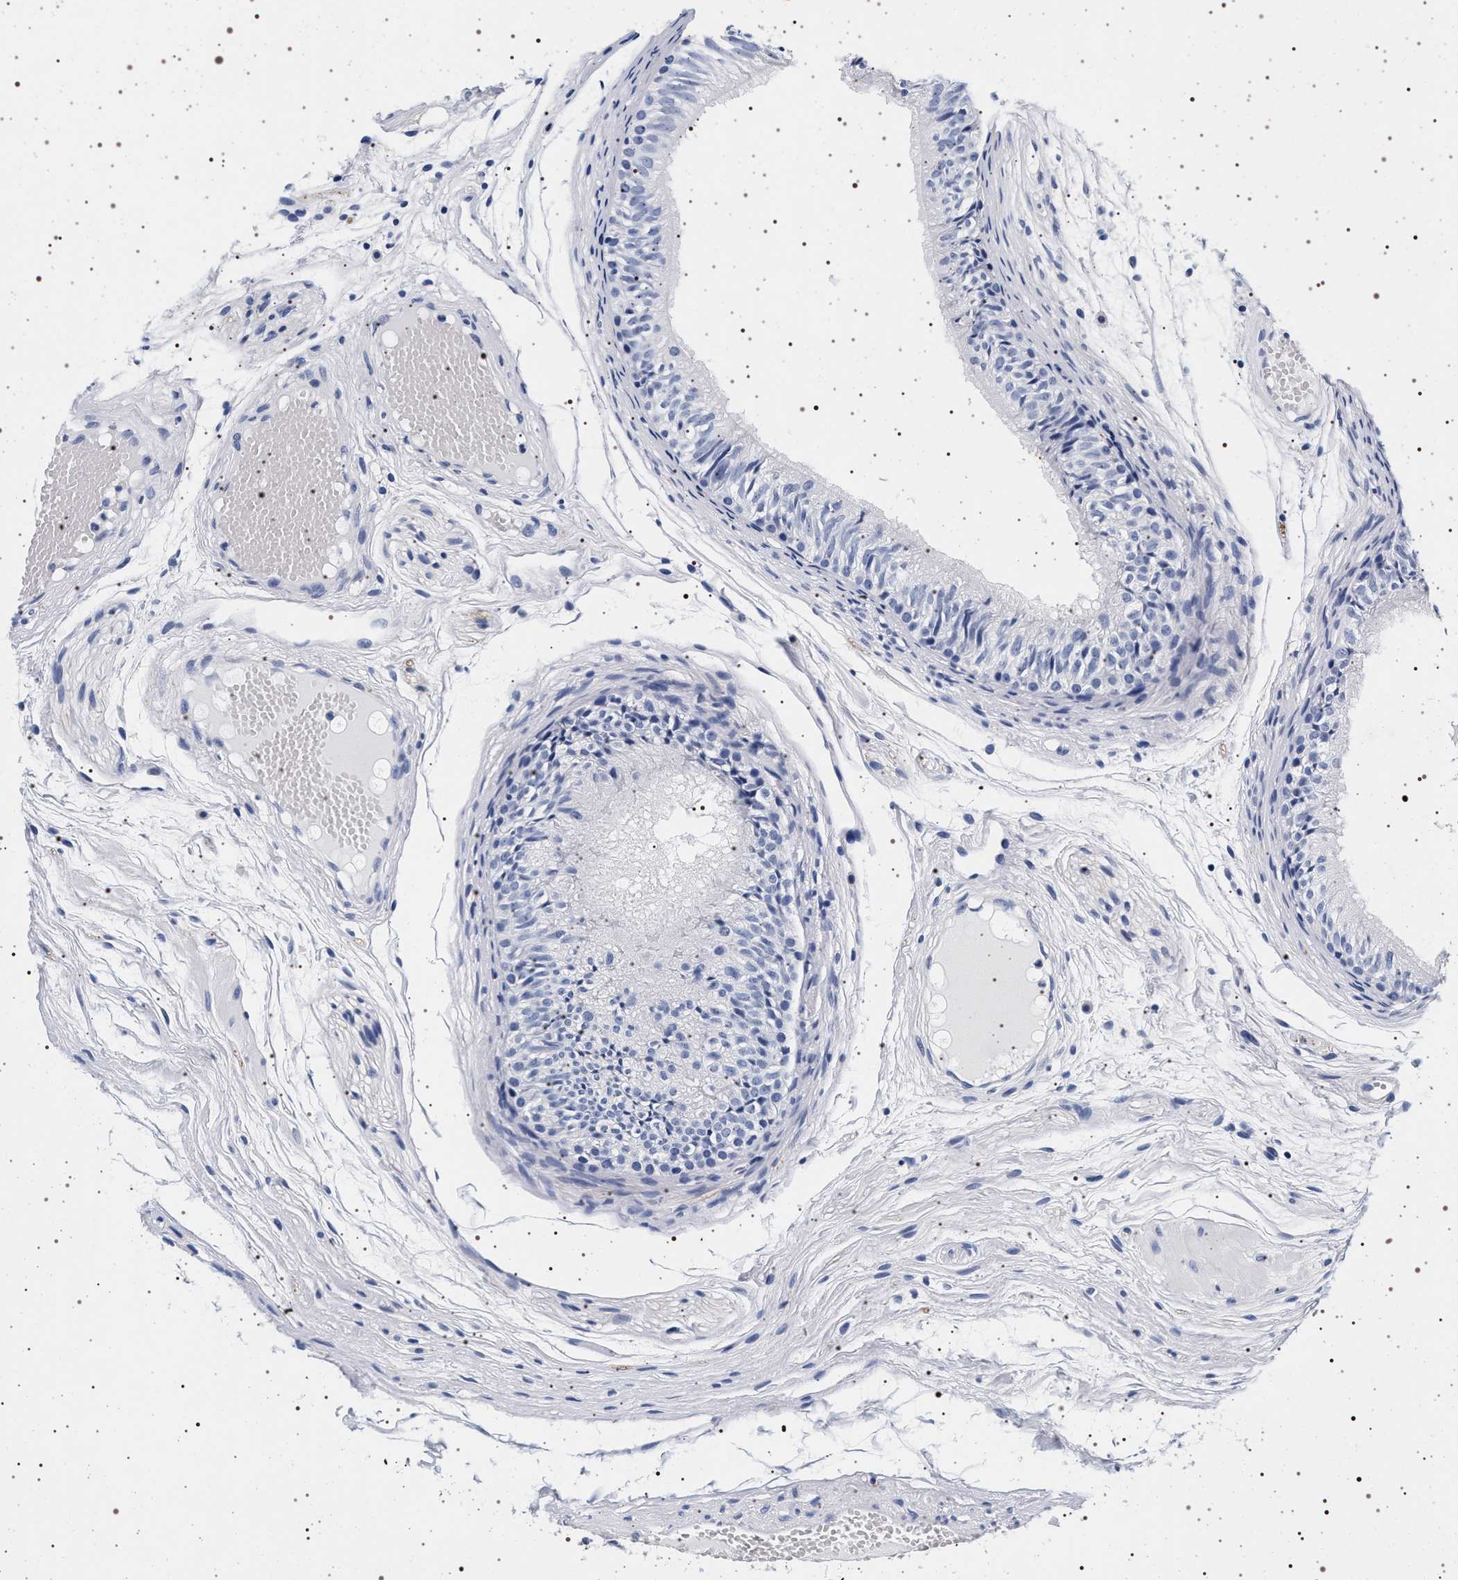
{"staining": {"intensity": "negative", "quantity": "none", "location": "none"}, "tissue": "epididymis", "cell_type": "Glandular cells", "image_type": "normal", "snomed": [{"axis": "morphology", "description": "Normal tissue, NOS"}, {"axis": "morphology", "description": "Atrophy, NOS"}, {"axis": "topography", "description": "Testis"}, {"axis": "topography", "description": "Epididymis"}], "caption": "This is an immunohistochemistry histopathology image of benign human epididymis. There is no expression in glandular cells.", "gene": "SYN1", "patient": {"sex": "male", "age": 18}}